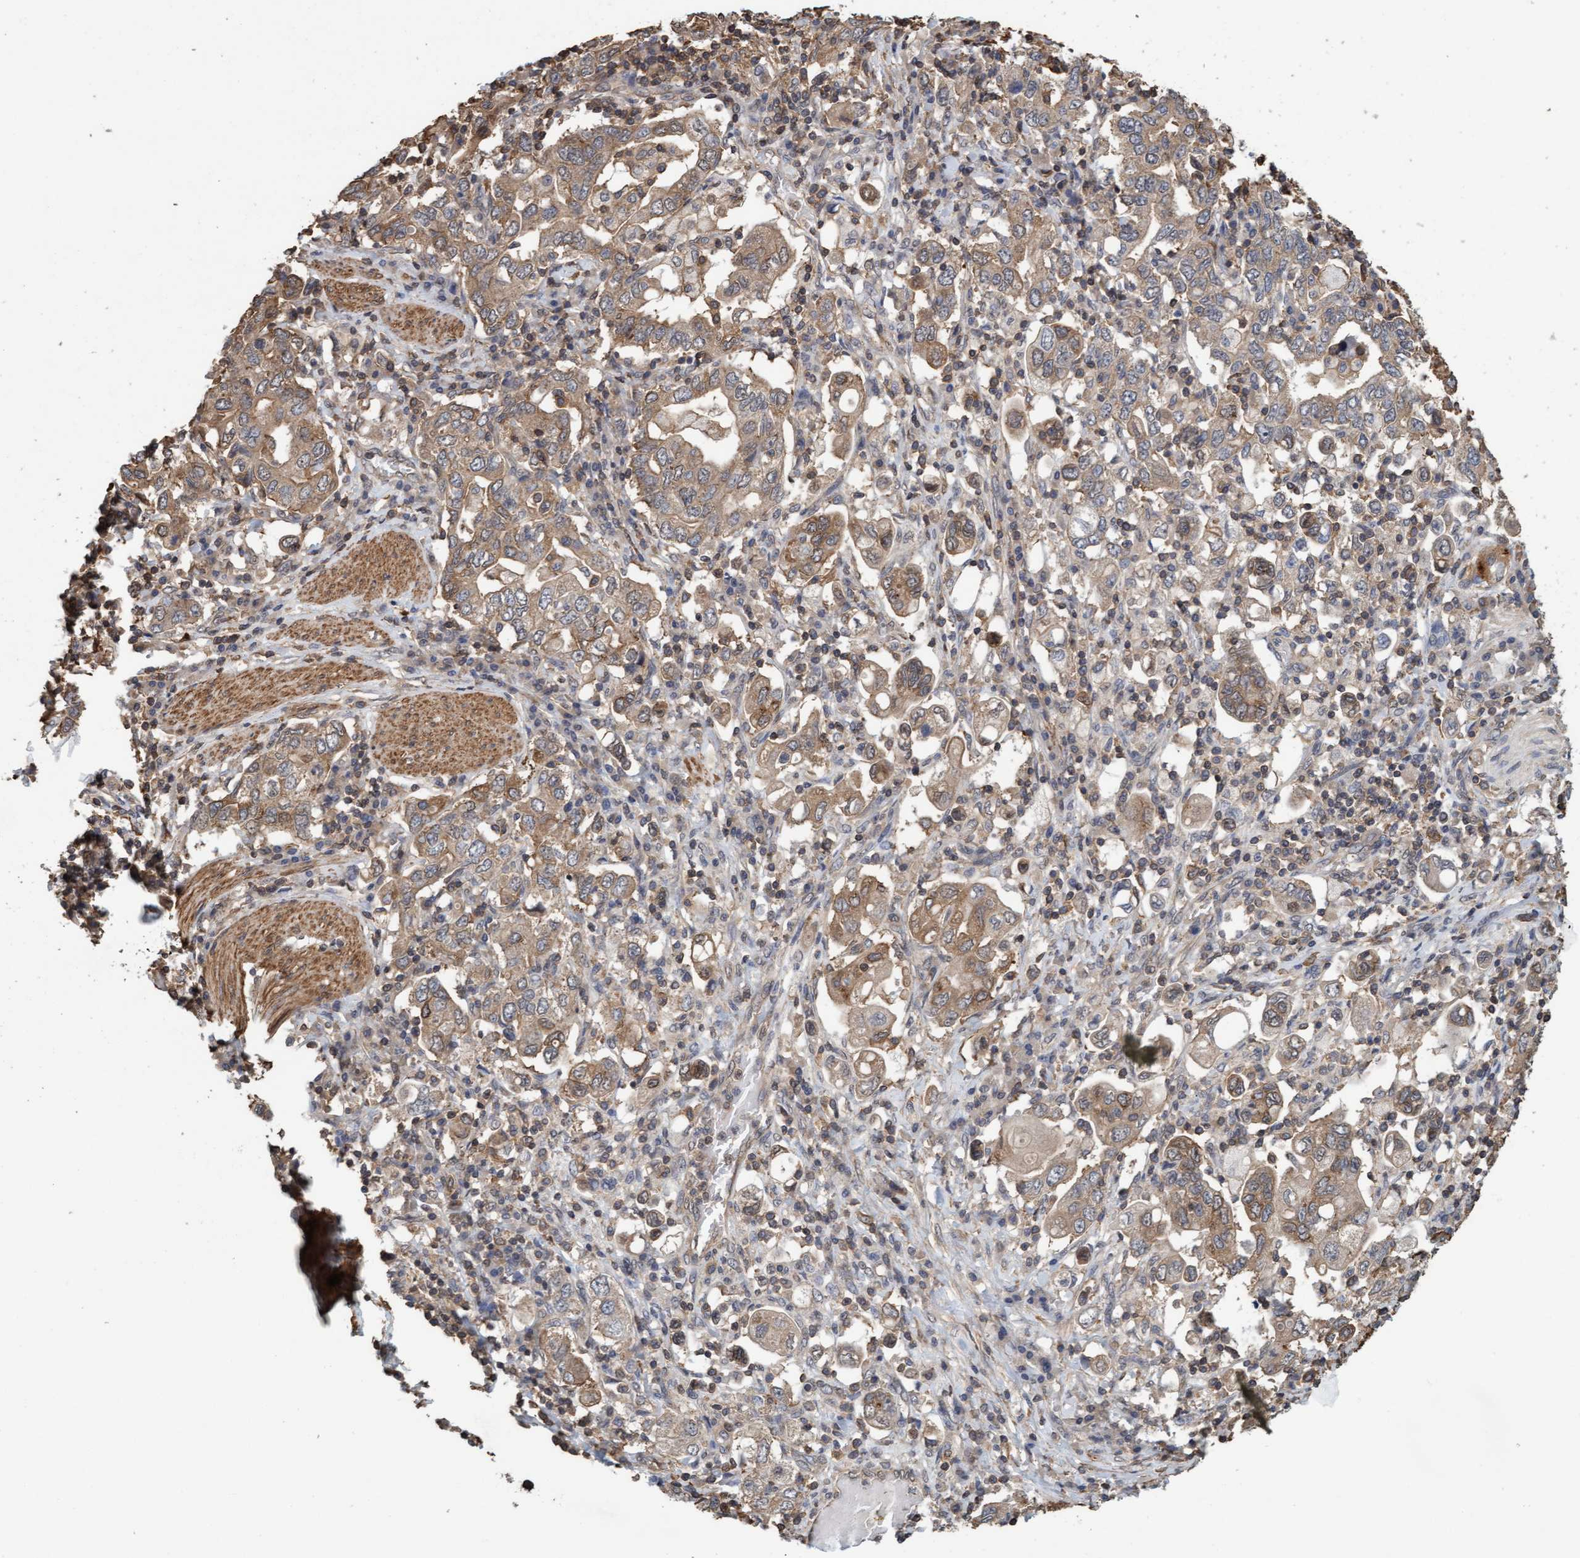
{"staining": {"intensity": "weak", "quantity": ">75%", "location": "cytoplasmic/membranous"}, "tissue": "stomach cancer", "cell_type": "Tumor cells", "image_type": "cancer", "snomed": [{"axis": "morphology", "description": "Adenocarcinoma, NOS"}, {"axis": "topography", "description": "Stomach, upper"}], "caption": "Immunohistochemical staining of human adenocarcinoma (stomach) shows low levels of weak cytoplasmic/membranous positivity in approximately >75% of tumor cells.", "gene": "FXR2", "patient": {"sex": "male", "age": 62}}